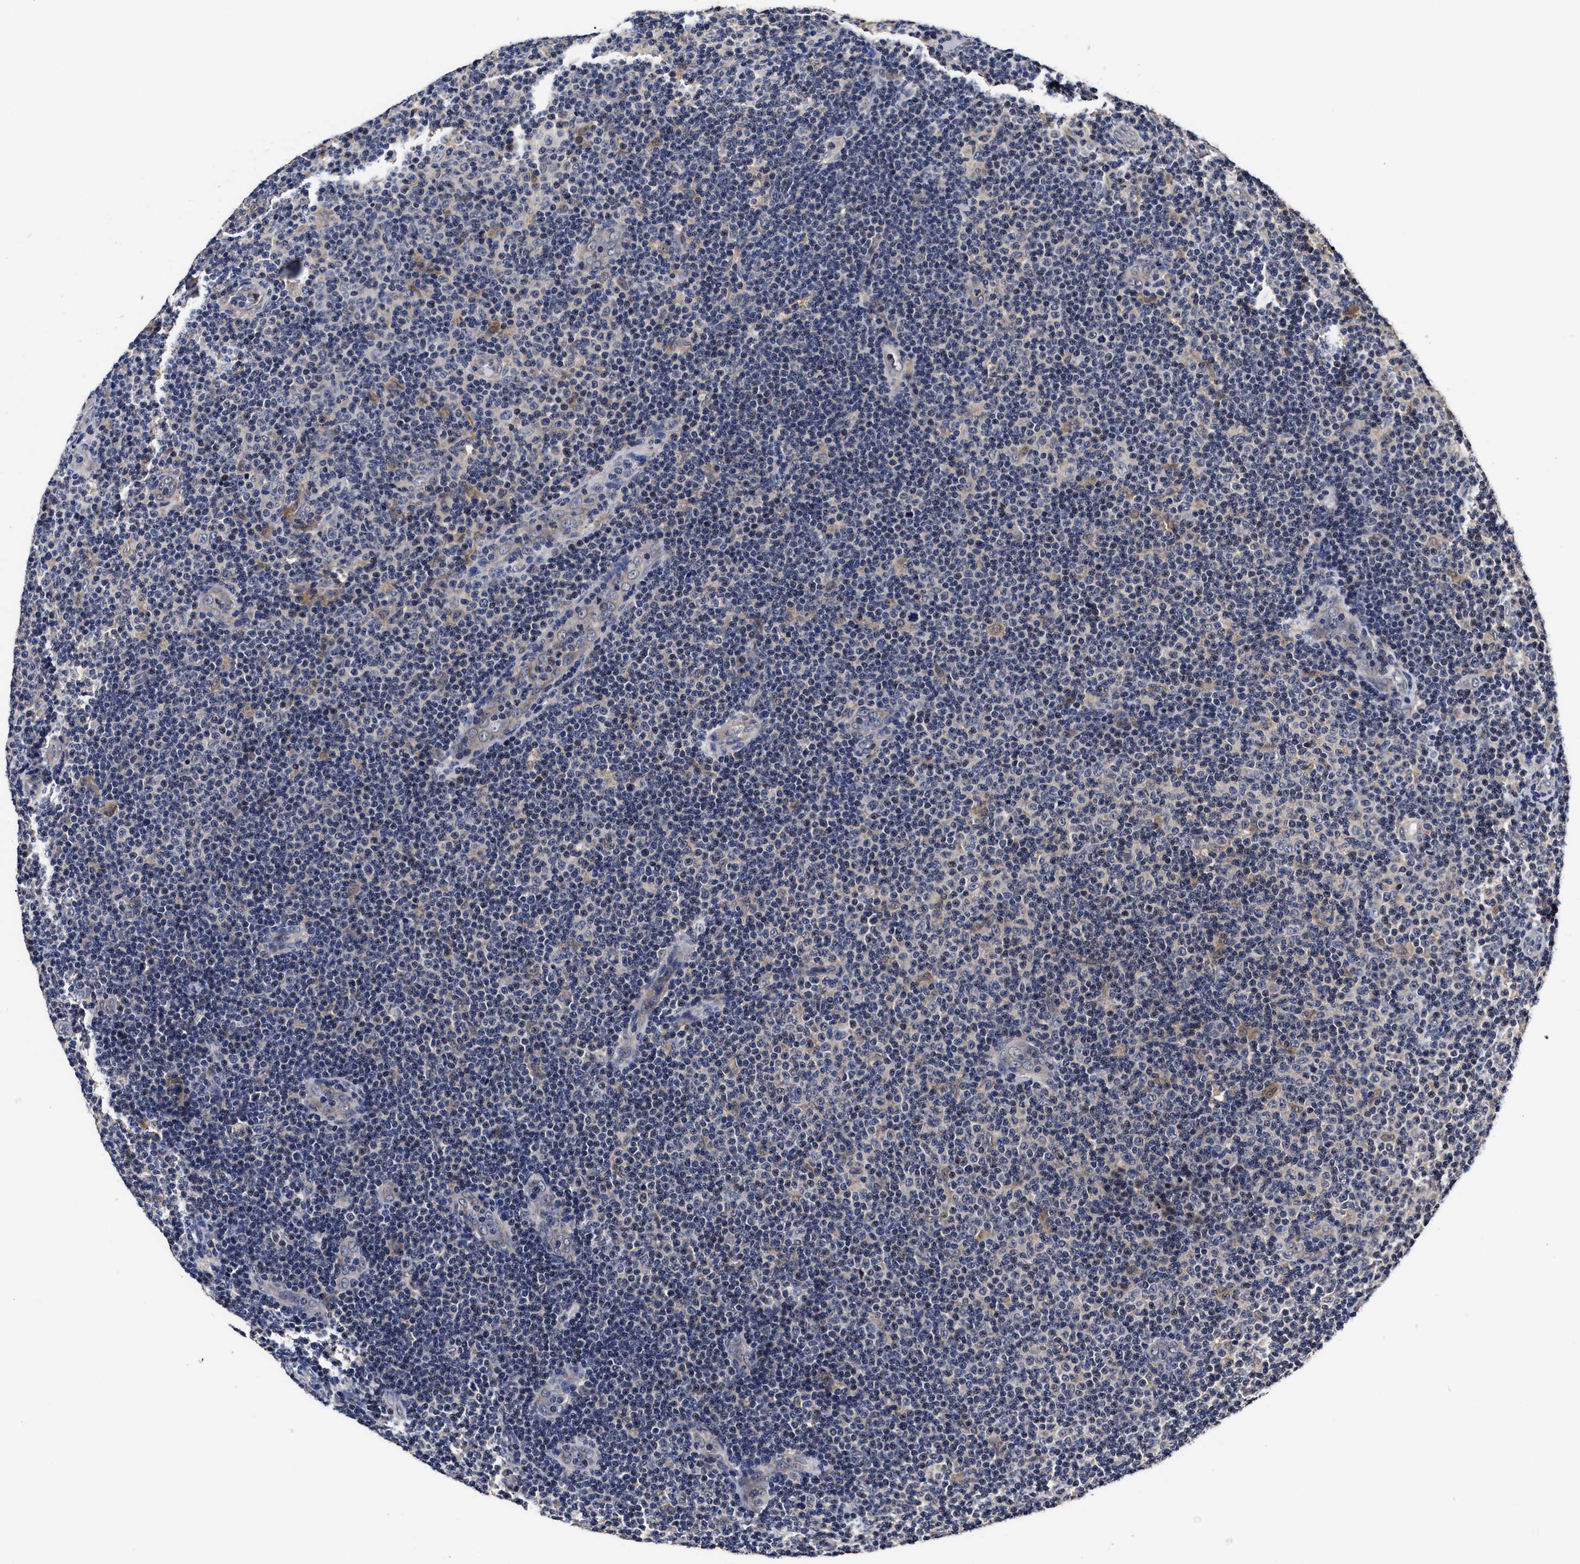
{"staining": {"intensity": "negative", "quantity": "none", "location": "none"}, "tissue": "lymphoma", "cell_type": "Tumor cells", "image_type": "cancer", "snomed": [{"axis": "morphology", "description": "Malignant lymphoma, non-Hodgkin's type, Low grade"}, {"axis": "topography", "description": "Lymph node"}], "caption": "This is a micrograph of IHC staining of low-grade malignant lymphoma, non-Hodgkin's type, which shows no expression in tumor cells. (DAB immunohistochemistry visualized using brightfield microscopy, high magnification).", "gene": "SOCS5", "patient": {"sex": "male", "age": 83}}